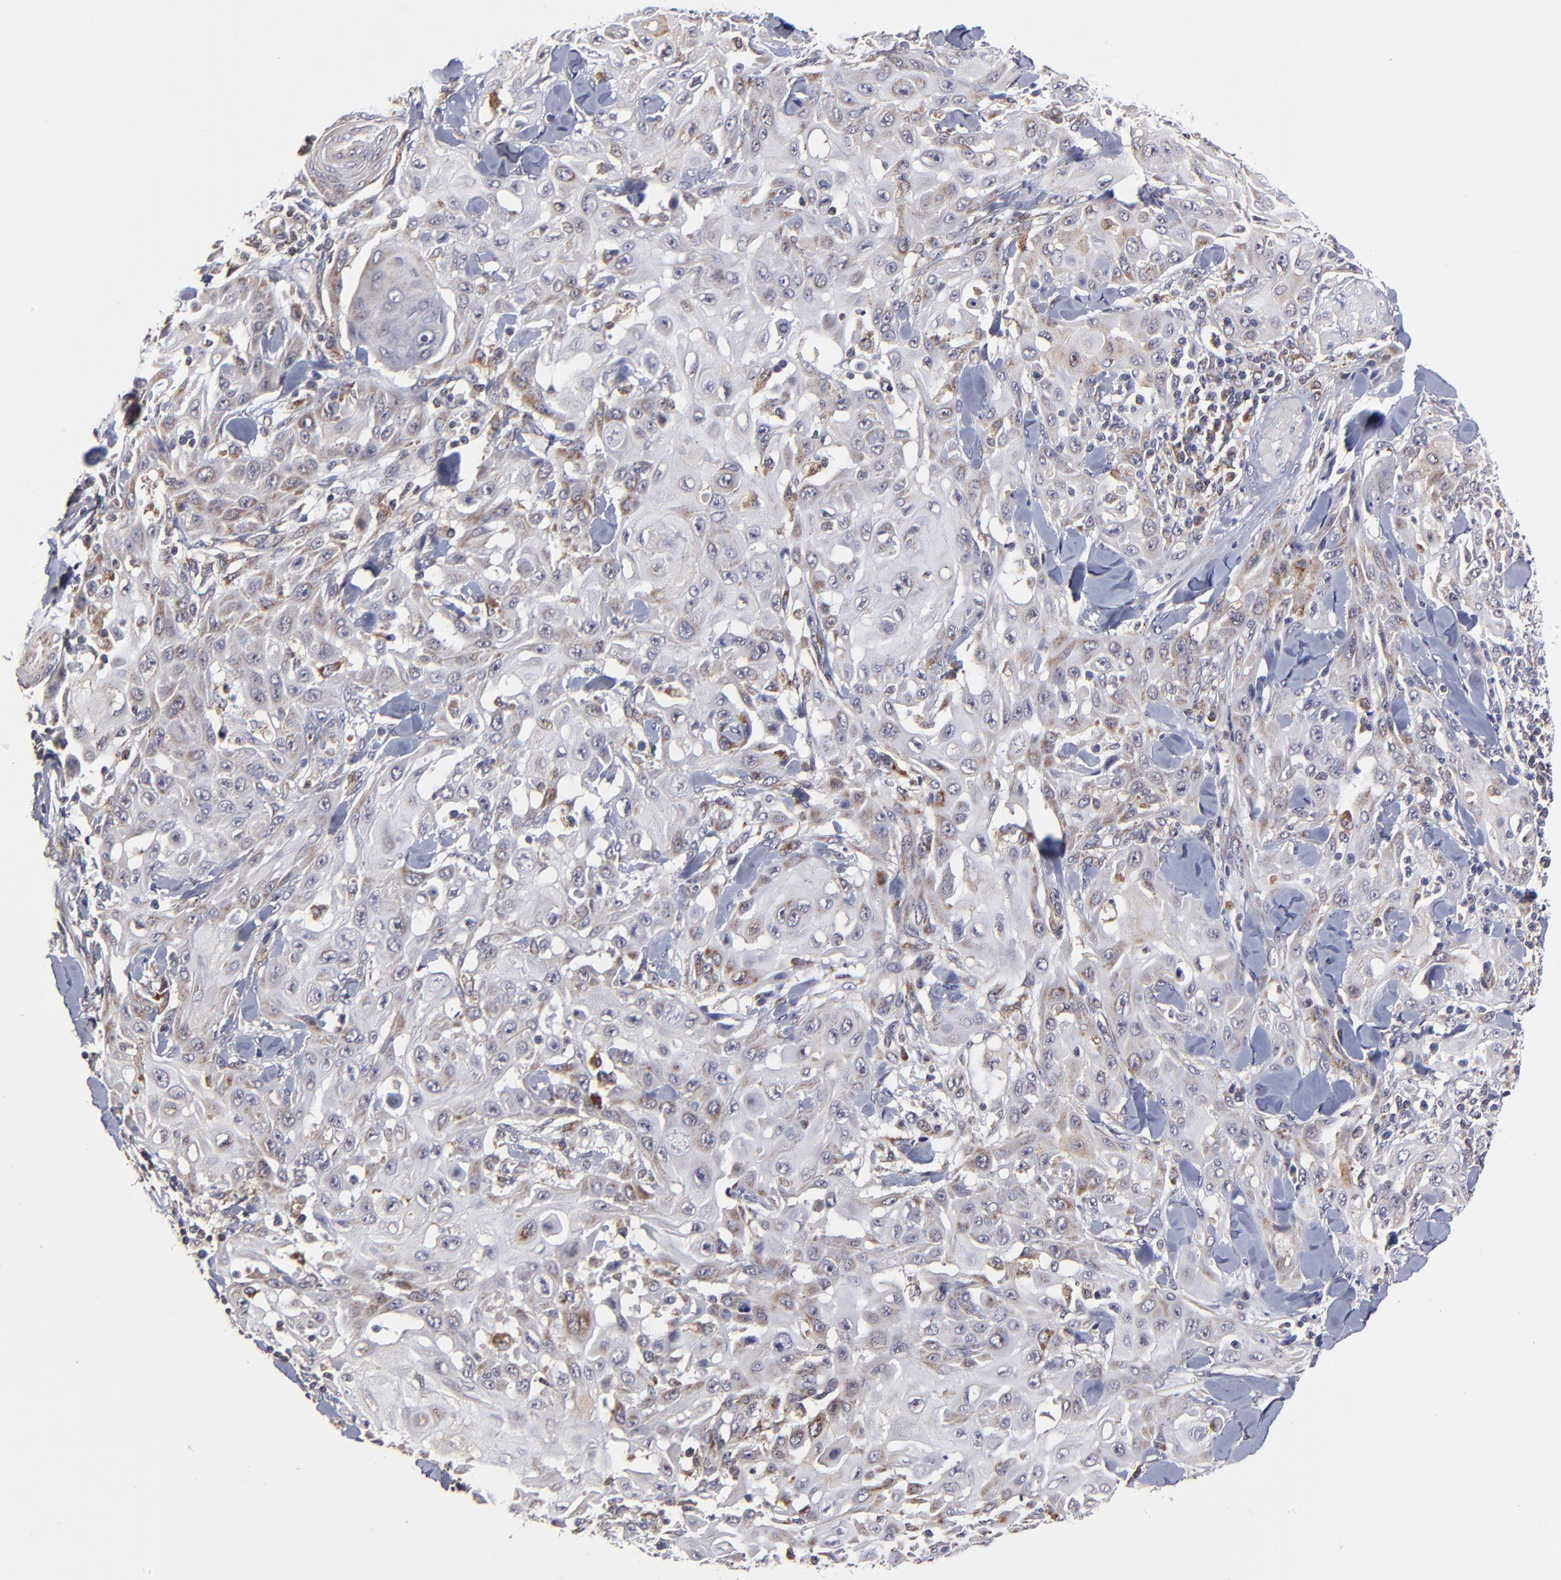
{"staining": {"intensity": "moderate", "quantity": "<25%", "location": "cytoplasmic/membranous"}, "tissue": "skin cancer", "cell_type": "Tumor cells", "image_type": "cancer", "snomed": [{"axis": "morphology", "description": "Squamous cell carcinoma, NOS"}, {"axis": "topography", "description": "Skin"}], "caption": "Protein staining displays moderate cytoplasmic/membranous expression in about <25% of tumor cells in skin cancer (squamous cell carcinoma).", "gene": "MAP2K7", "patient": {"sex": "male", "age": 24}}